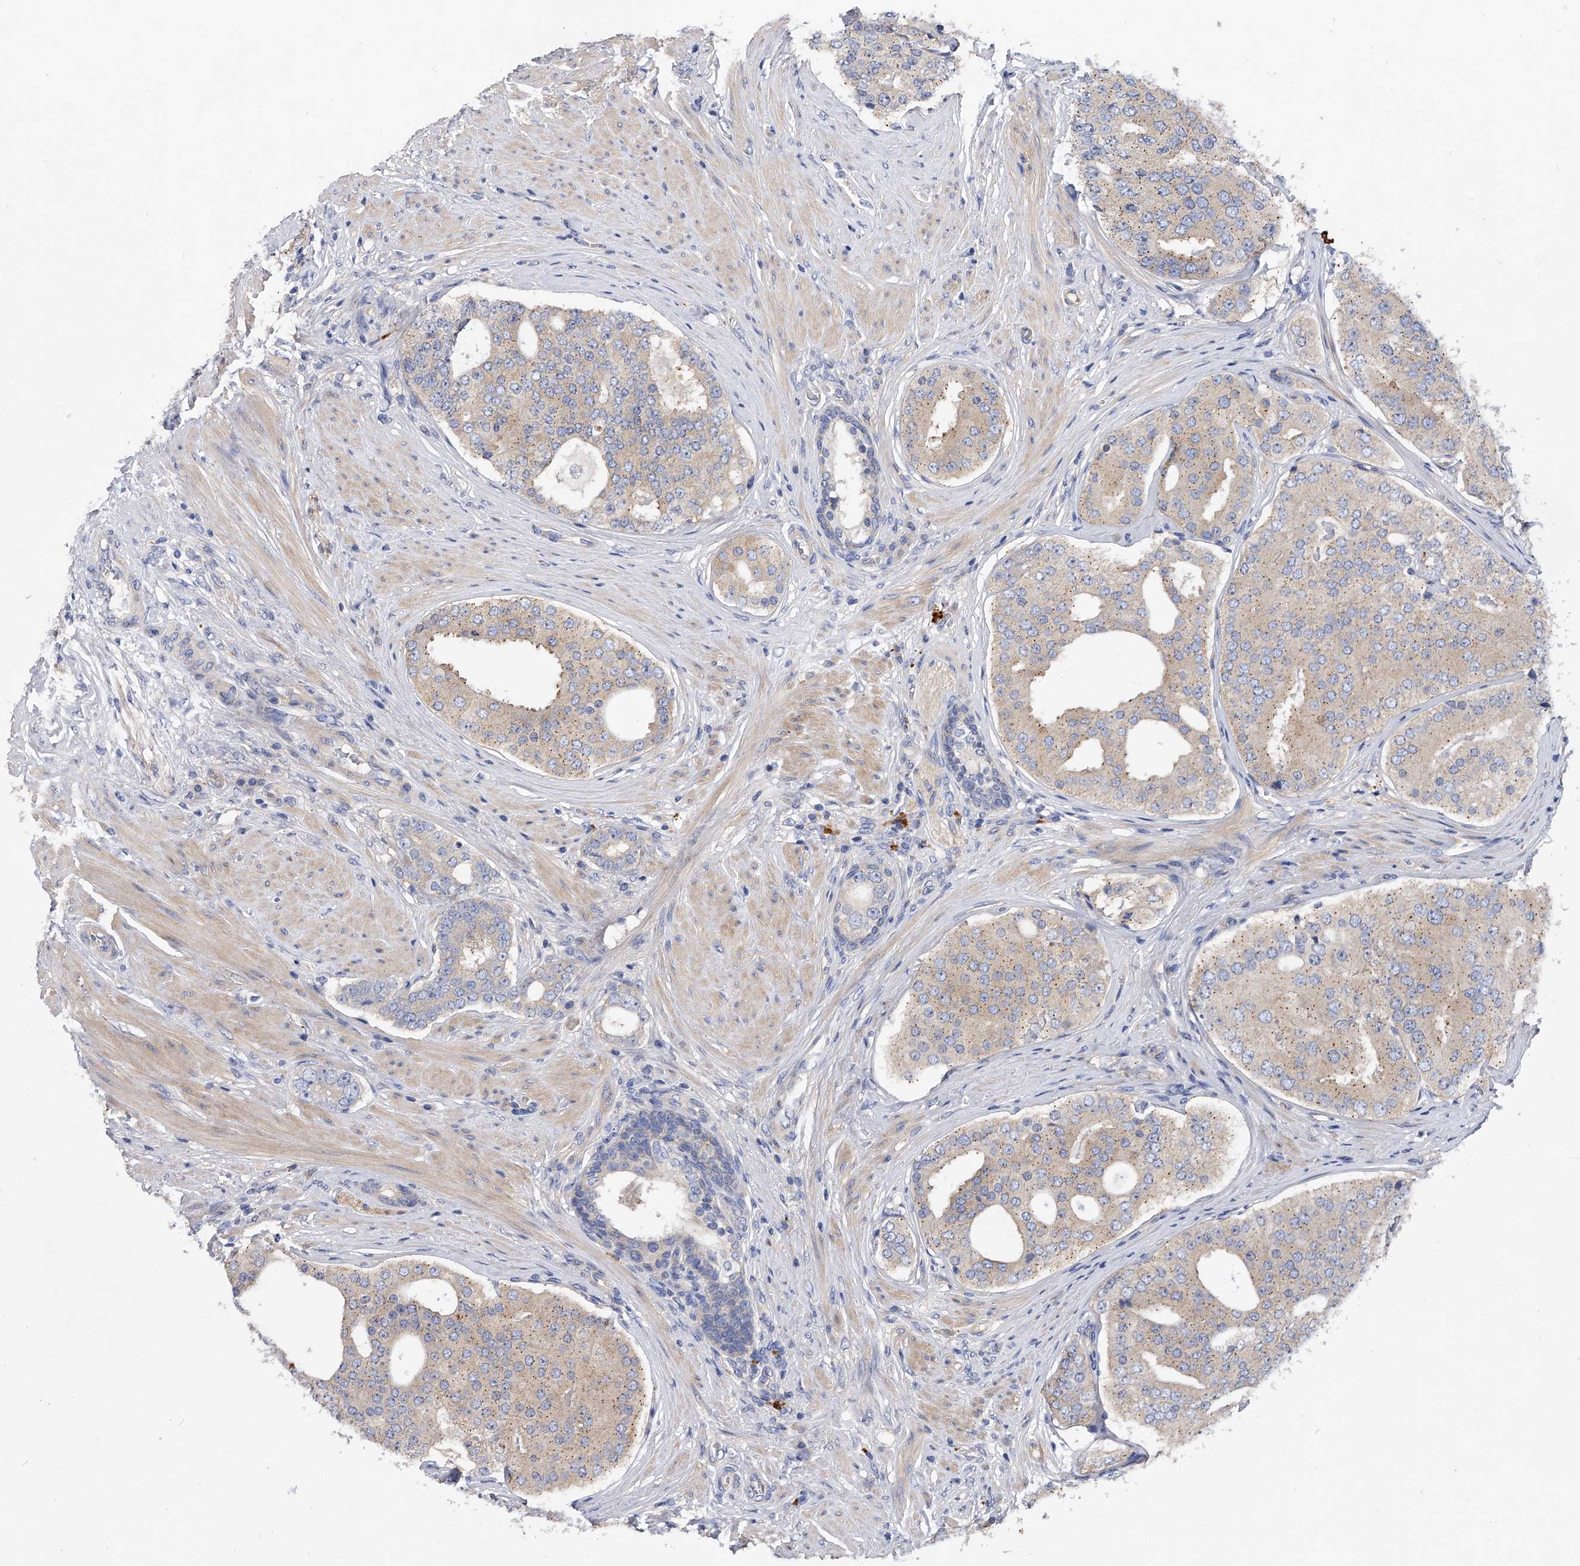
{"staining": {"intensity": "weak", "quantity": "25%-75%", "location": "cytoplasmic/membranous"}, "tissue": "prostate cancer", "cell_type": "Tumor cells", "image_type": "cancer", "snomed": [{"axis": "morphology", "description": "Adenocarcinoma, High grade"}, {"axis": "topography", "description": "Prostate"}], "caption": "Prostate cancer (adenocarcinoma (high-grade)) stained with DAB IHC demonstrates low levels of weak cytoplasmic/membranous staining in about 25%-75% of tumor cells.", "gene": "PPP5C", "patient": {"sex": "male", "age": 56}}